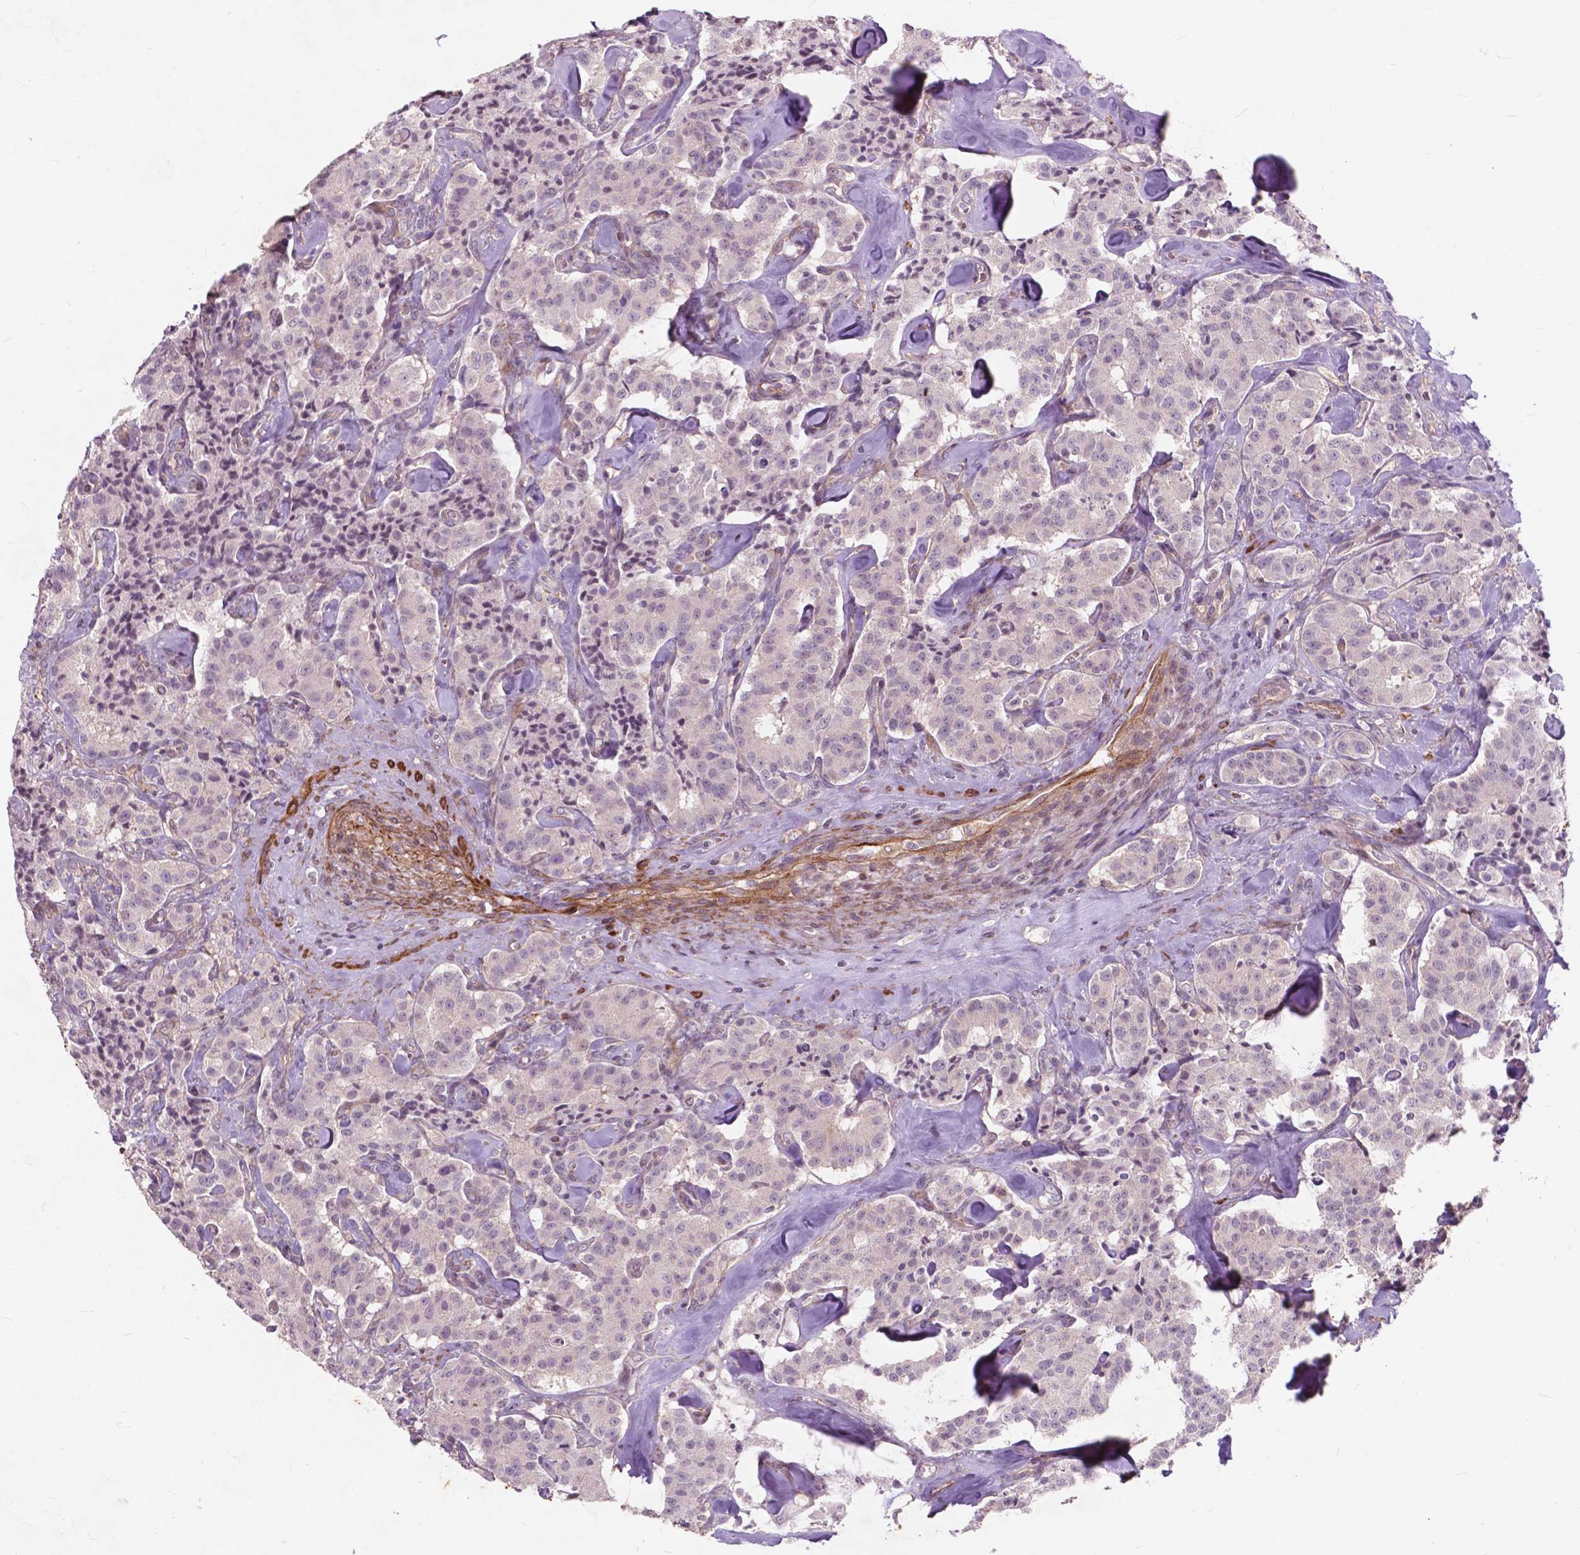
{"staining": {"intensity": "negative", "quantity": "none", "location": "none"}, "tissue": "carcinoid", "cell_type": "Tumor cells", "image_type": "cancer", "snomed": [{"axis": "morphology", "description": "Carcinoid, malignant, NOS"}, {"axis": "topography", "description": "Pancreas"}], "caption": "Protein analysis of carcinoid (malignant) reveals no significant expression in tumor cells.", "gene": "RFPL4B", "patient": {"sex": "male", "age": 41}}